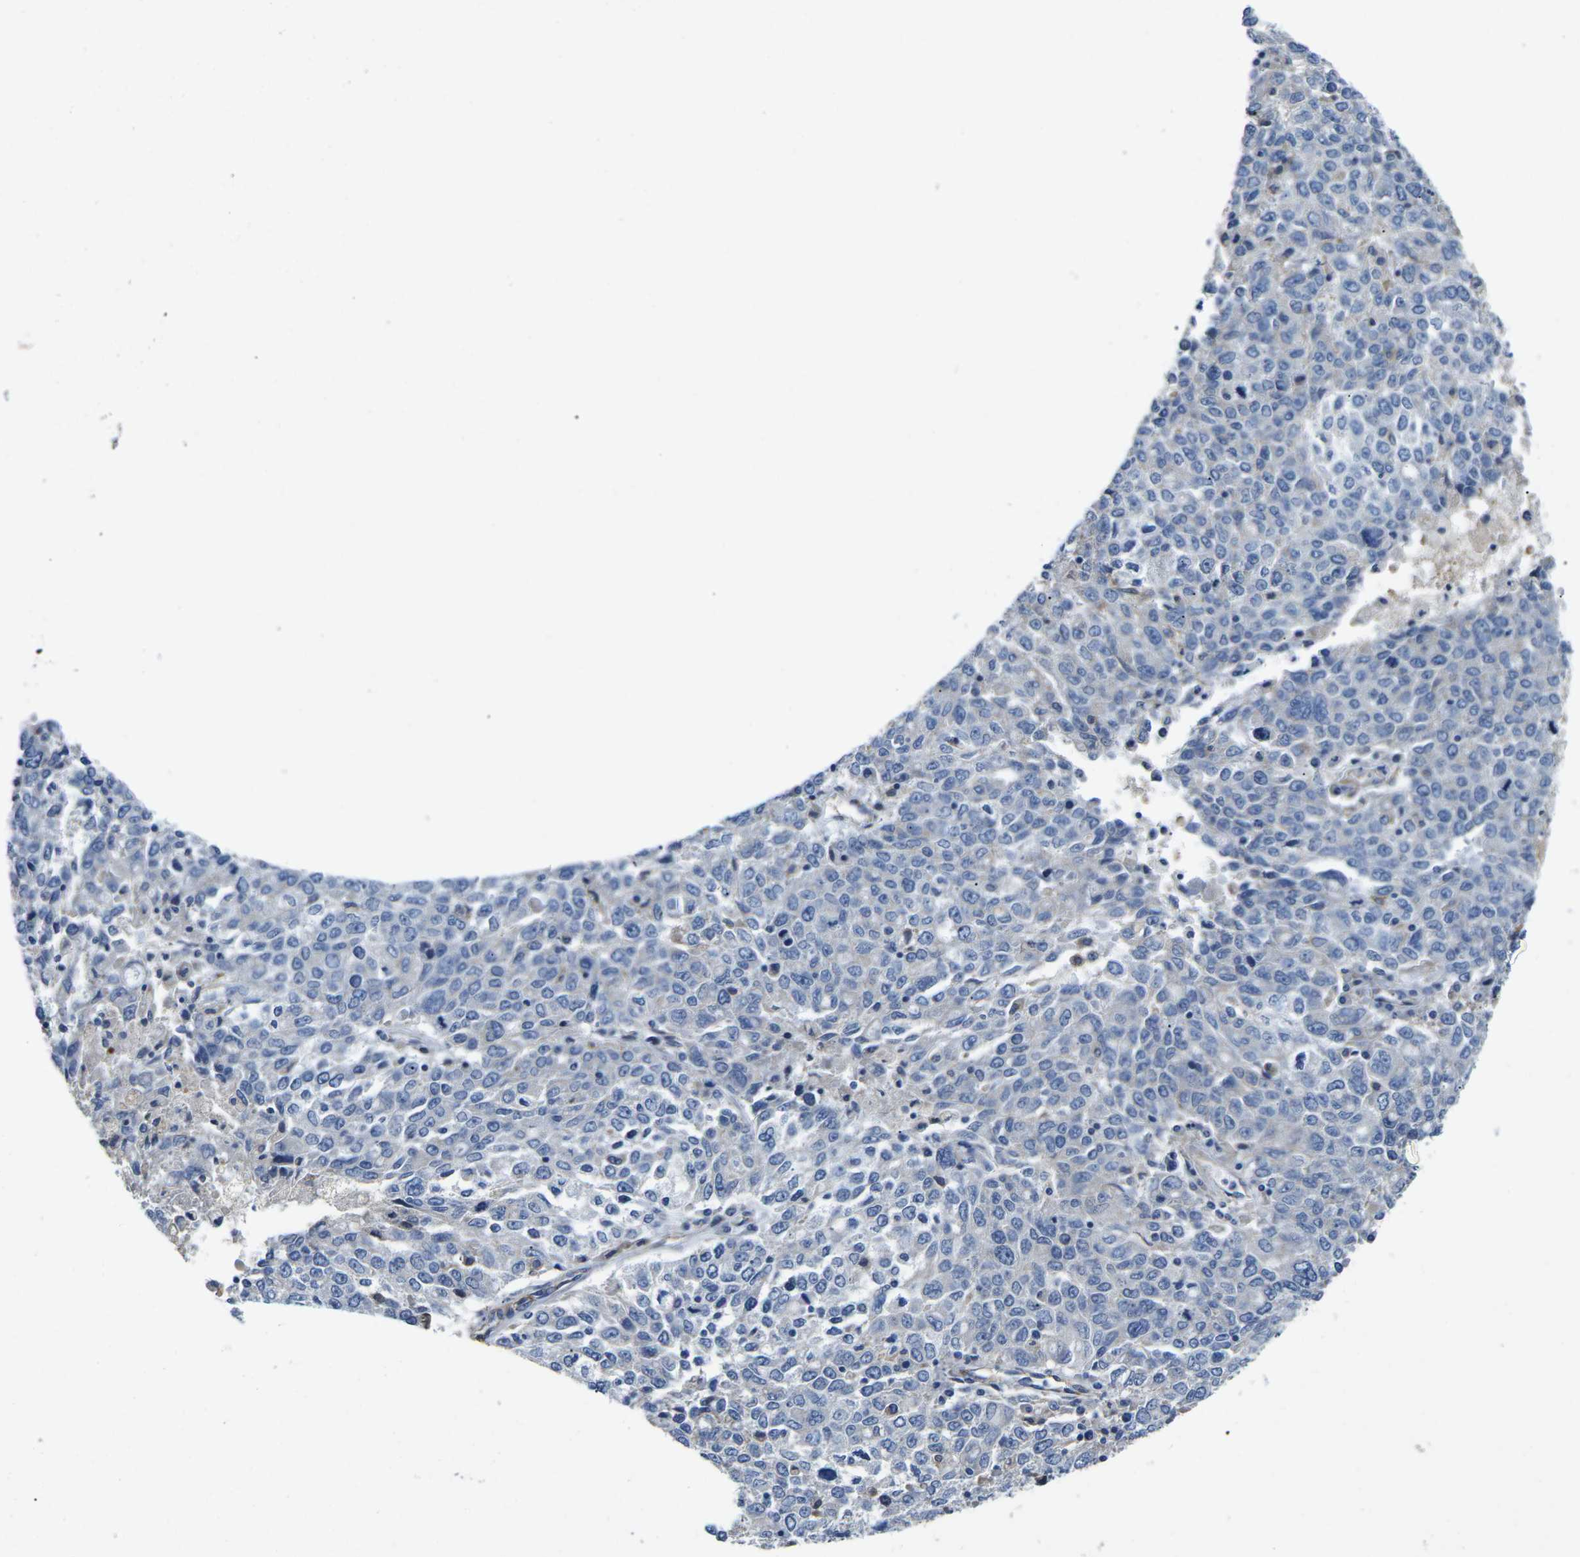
{"staining": {"intensity": "negative", "quantity": "none", "location": "none"}, "tissue": "ovarian cancer", "cell_type": "Tumor cells", "image_type": "cancer", "snomed": [{"axis": "morphology", "description": "Carcinoma, endometroid"}, {"axis": "topography", "description": "Ovary"}], "caption": "Endometroid carcinoma (ovarian) stained for a protein using immunohistochemistry (IHC) reveals no expression tumor cells.", "gene": "CTNND1", "patient": {"sex": "female", "age": 62}}